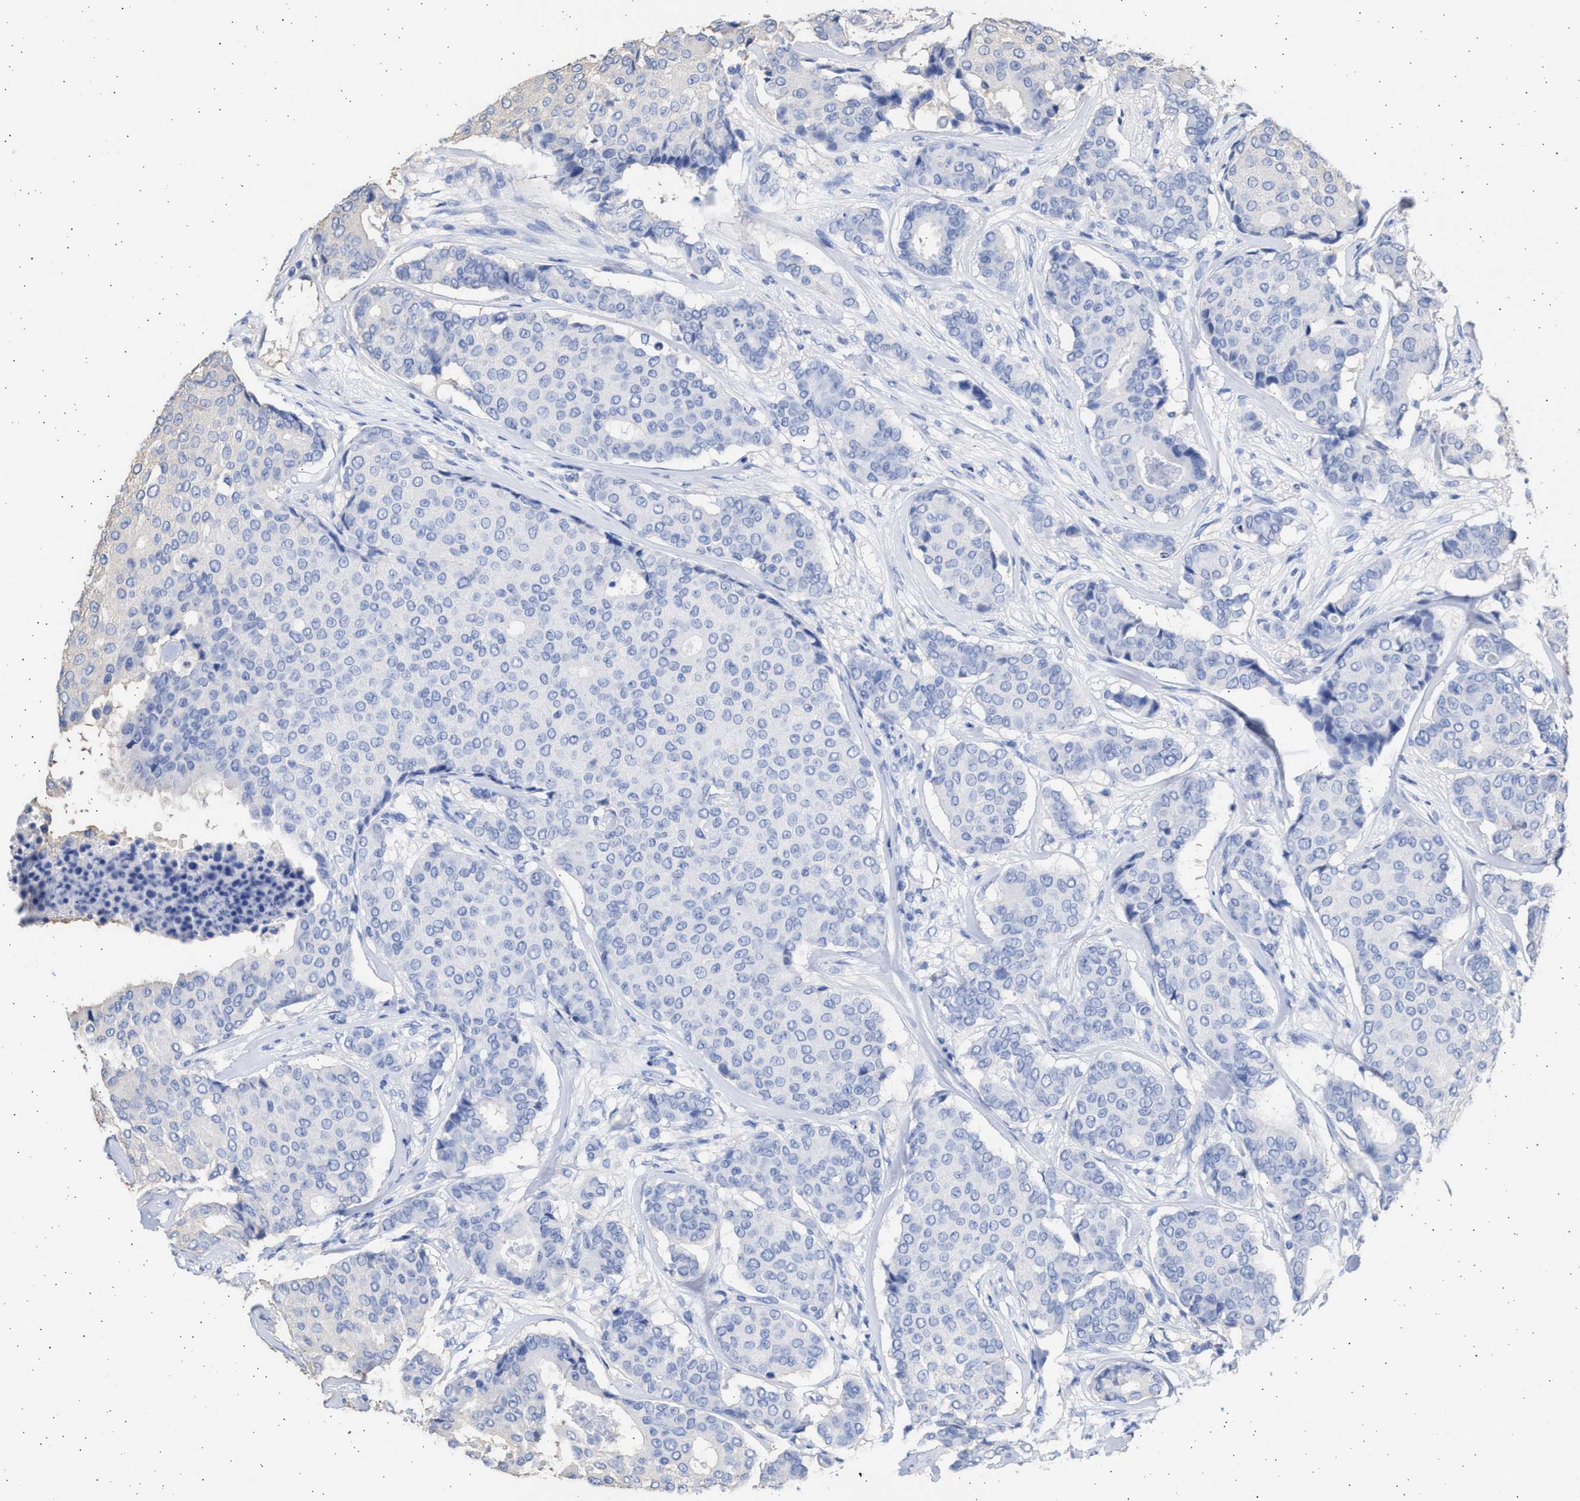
{"staining": {"intensity": "negative", "quantity": "none", "location": "none"}, "tissue": "breast cancer", "cell_type": "Tumor cells", "image_type": "cancer", "snomed": [{"axis": "morphology", "description": "Duct carcinoma"}, {"axis": "topography", "description": "Breast"}], "caption": "Infiltrating ductal carcinoma (breast) was stained to show a protein in brown. There is no significant expression in tumor cells. (Immunohistochemistry (ihc), brightfield microscopy, high magnification).", "gene": "ALDOC", "patient": {"sex": "female", "age": 75}}